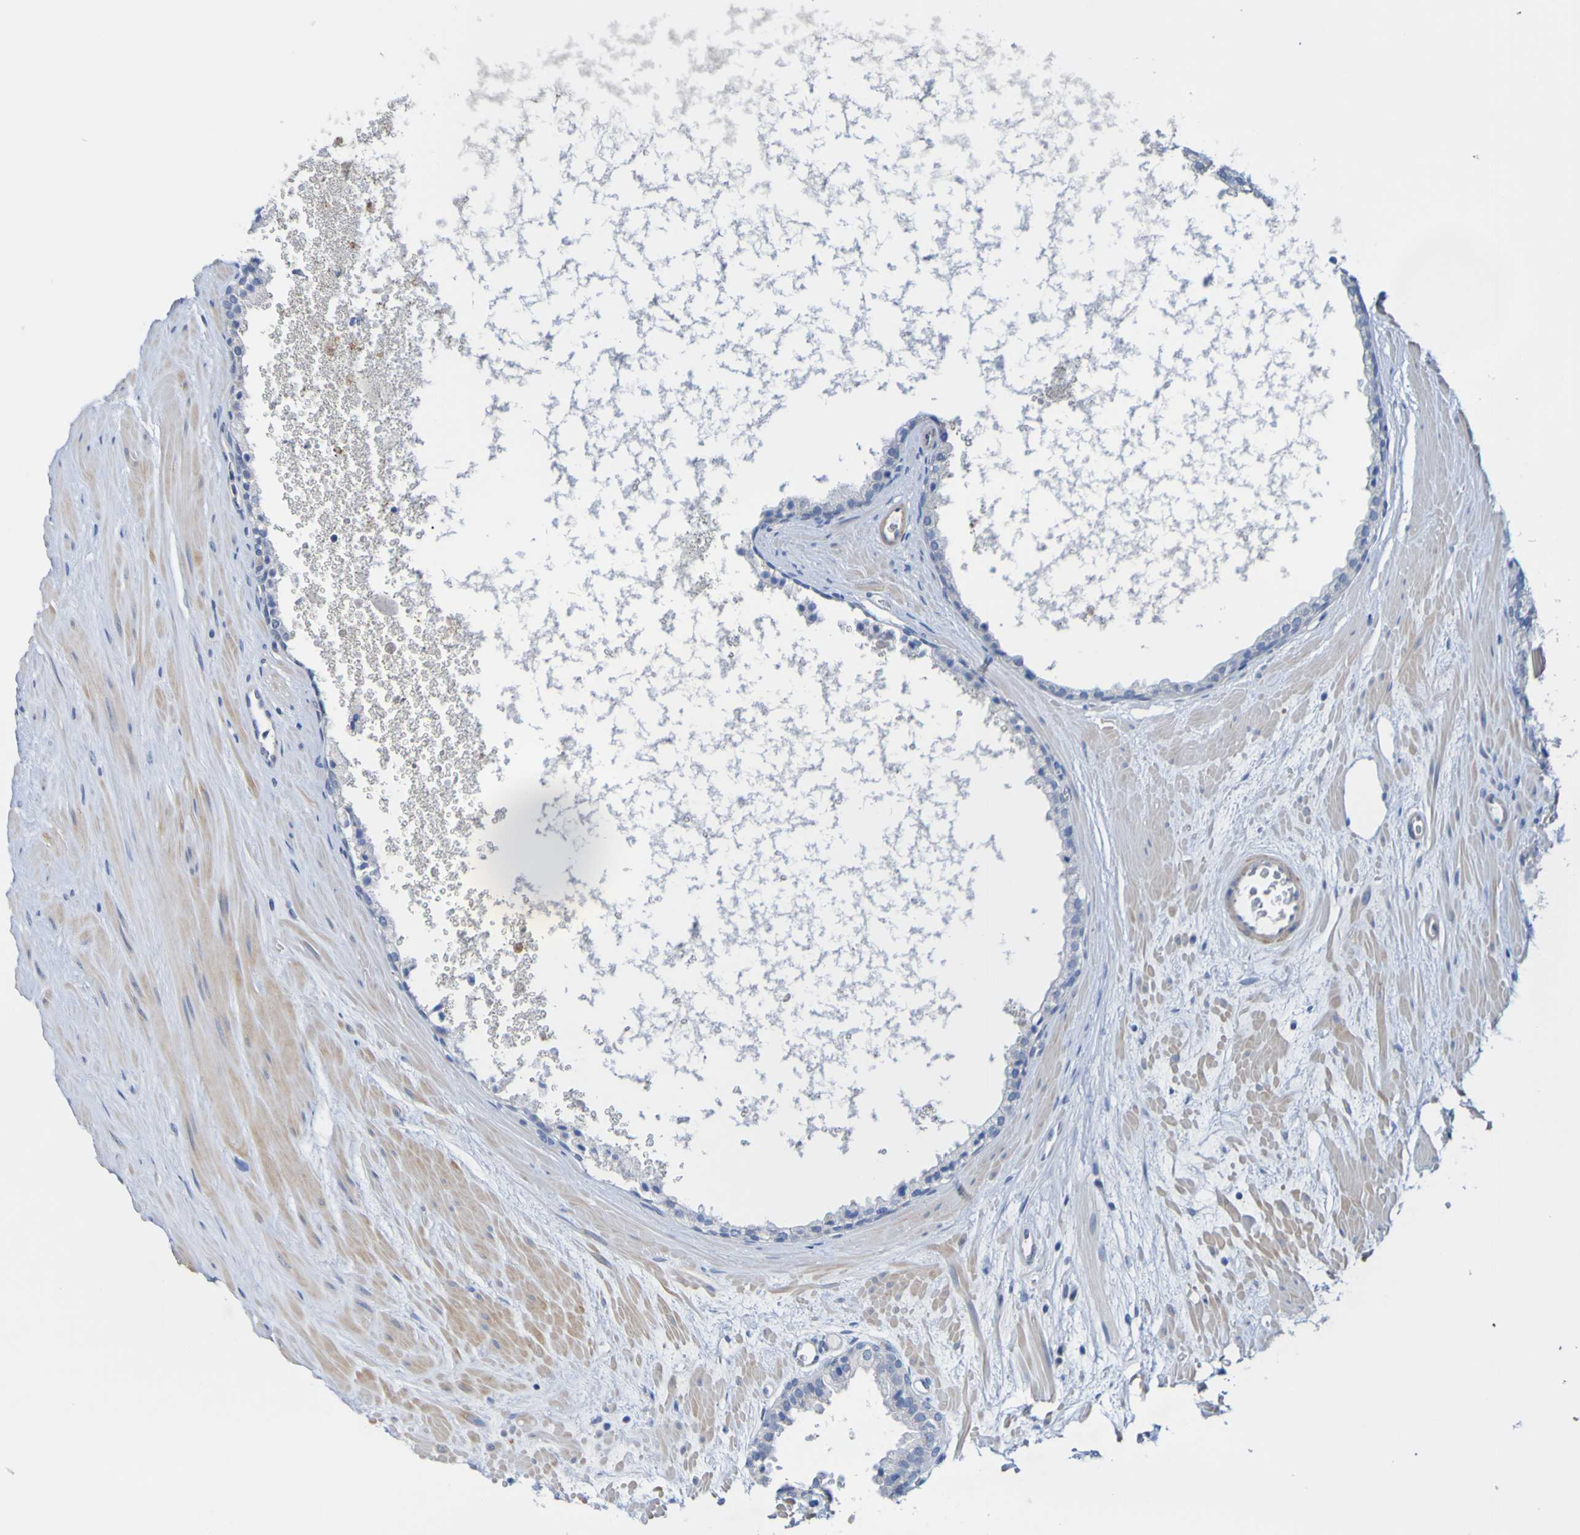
{"staining": {"intensity": "negative", "quantity": "none", "location": "none"}, "tissue": "prostate cancer", "cell_type": "Tumor cells", "image_type": "cancer", "snomed": [{"axis": "morphology", "description": "Adenocarcinoma, High grade"}, {"axis": "topography", "description": "Prostate"}], "caption": "Immunohistochemistry (IHC) of human prostate high-grade adenocarcinoma displays no expression in tumor cells. (Stains: DAB (3,3'-diaminobenzidine) immunohistochemistry with hematoxylin counter stain, Microscopy: brightfield microscopy at high magnification).", "gene": "ACMSD", "patient": {"sex": "male", "age": 65}}